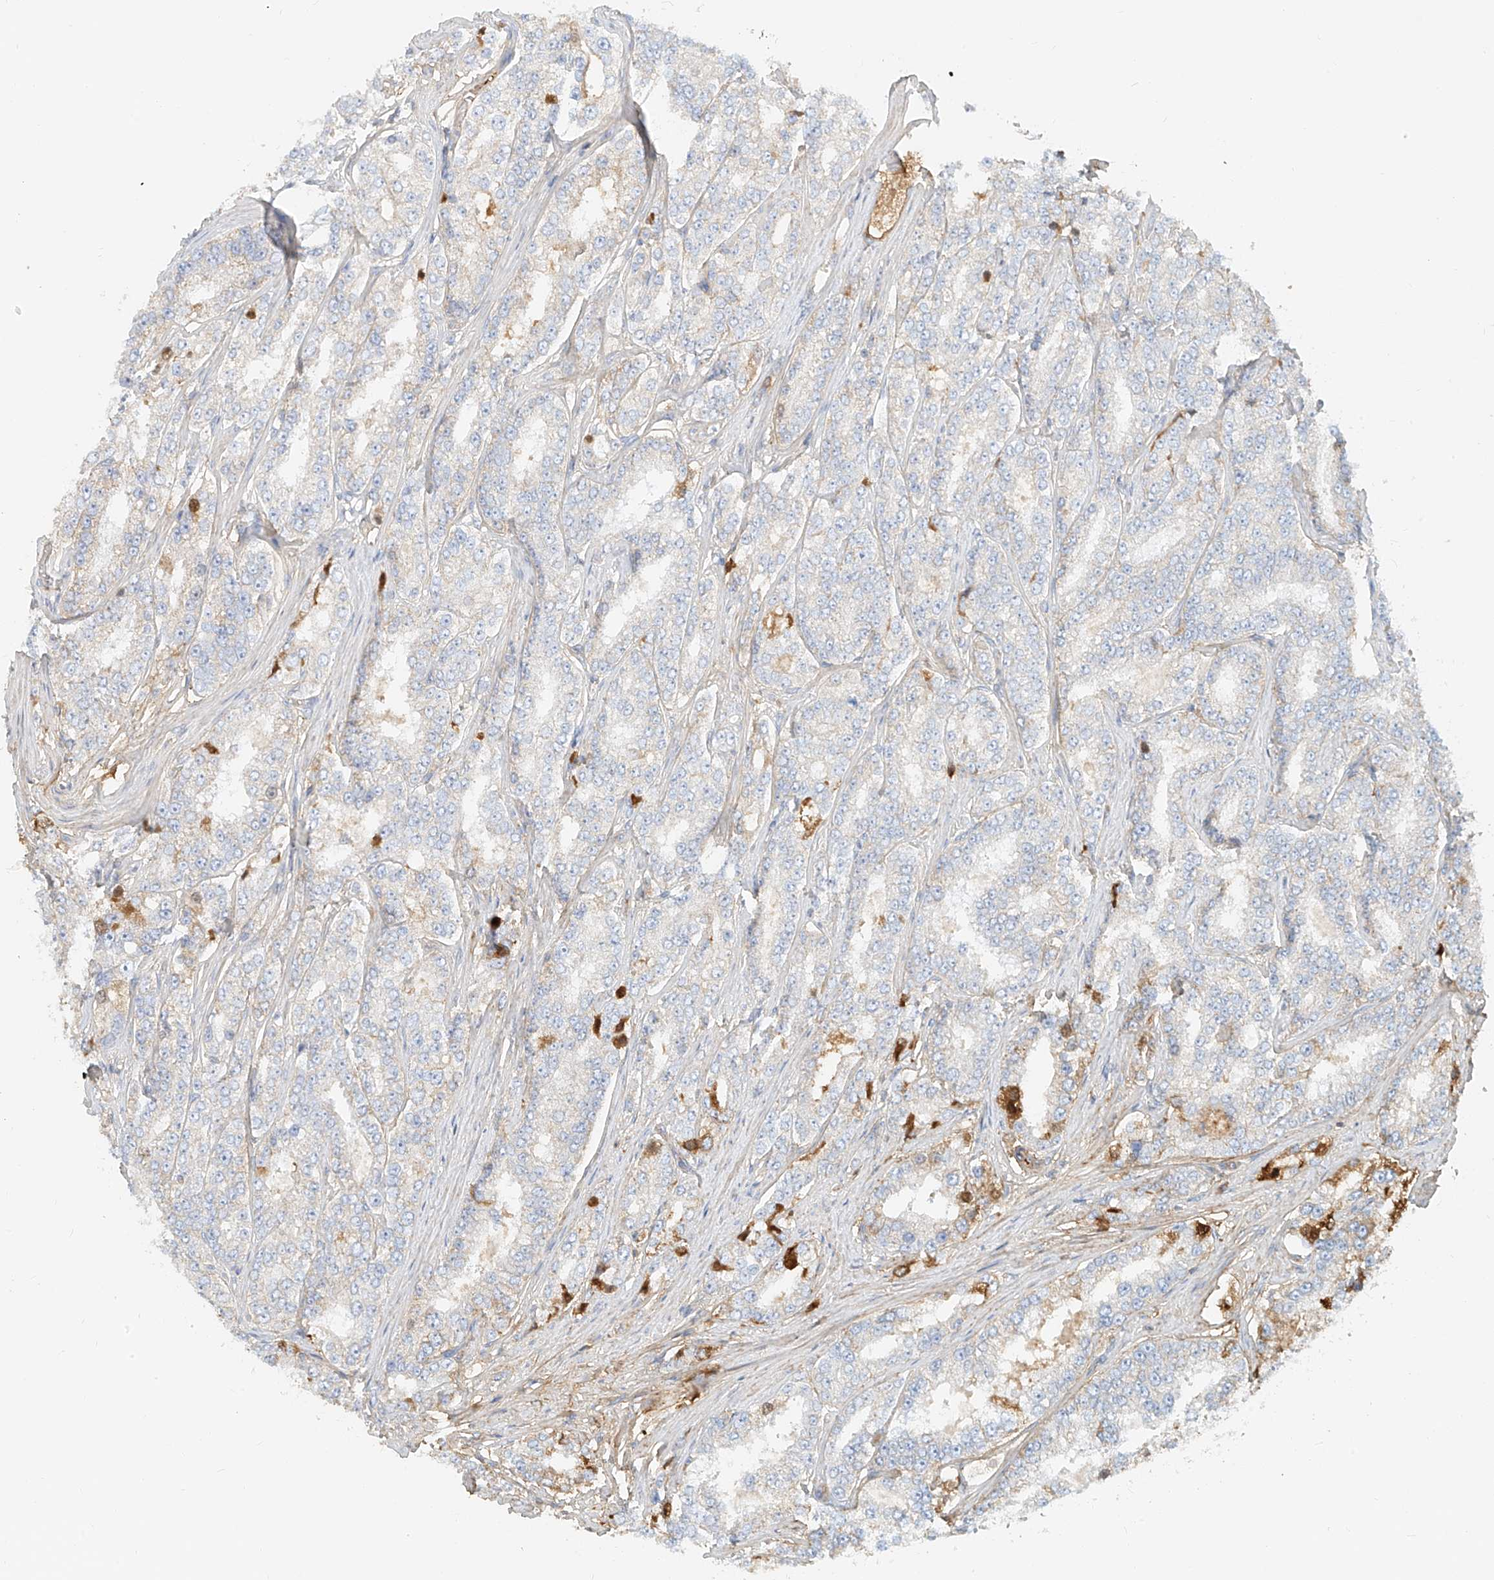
{"staining": {"intensity": "moderate", "quantity": "<25%", "location": "cytoplasmic/membranous"}, "tissue": "prostate cancer", "cell_type": "Tumor cells", "image_type": "cancer", "snomed": [{"axis": "morphology", "description": "Normal tissue, NOS"}, {"axis": "morphology", "description": "Adenocarcinoma, High grade"}, {"axis": "topography", "description": "Prostate"}], "caption": "Tumor cells demonstrate low levels of moderate cytoplasmic/membranous positivity in approximately <25% of cells in human prostate cancer.", "gene": "OCSTAMP", "patient": {"sex": "male", "age": 83}}